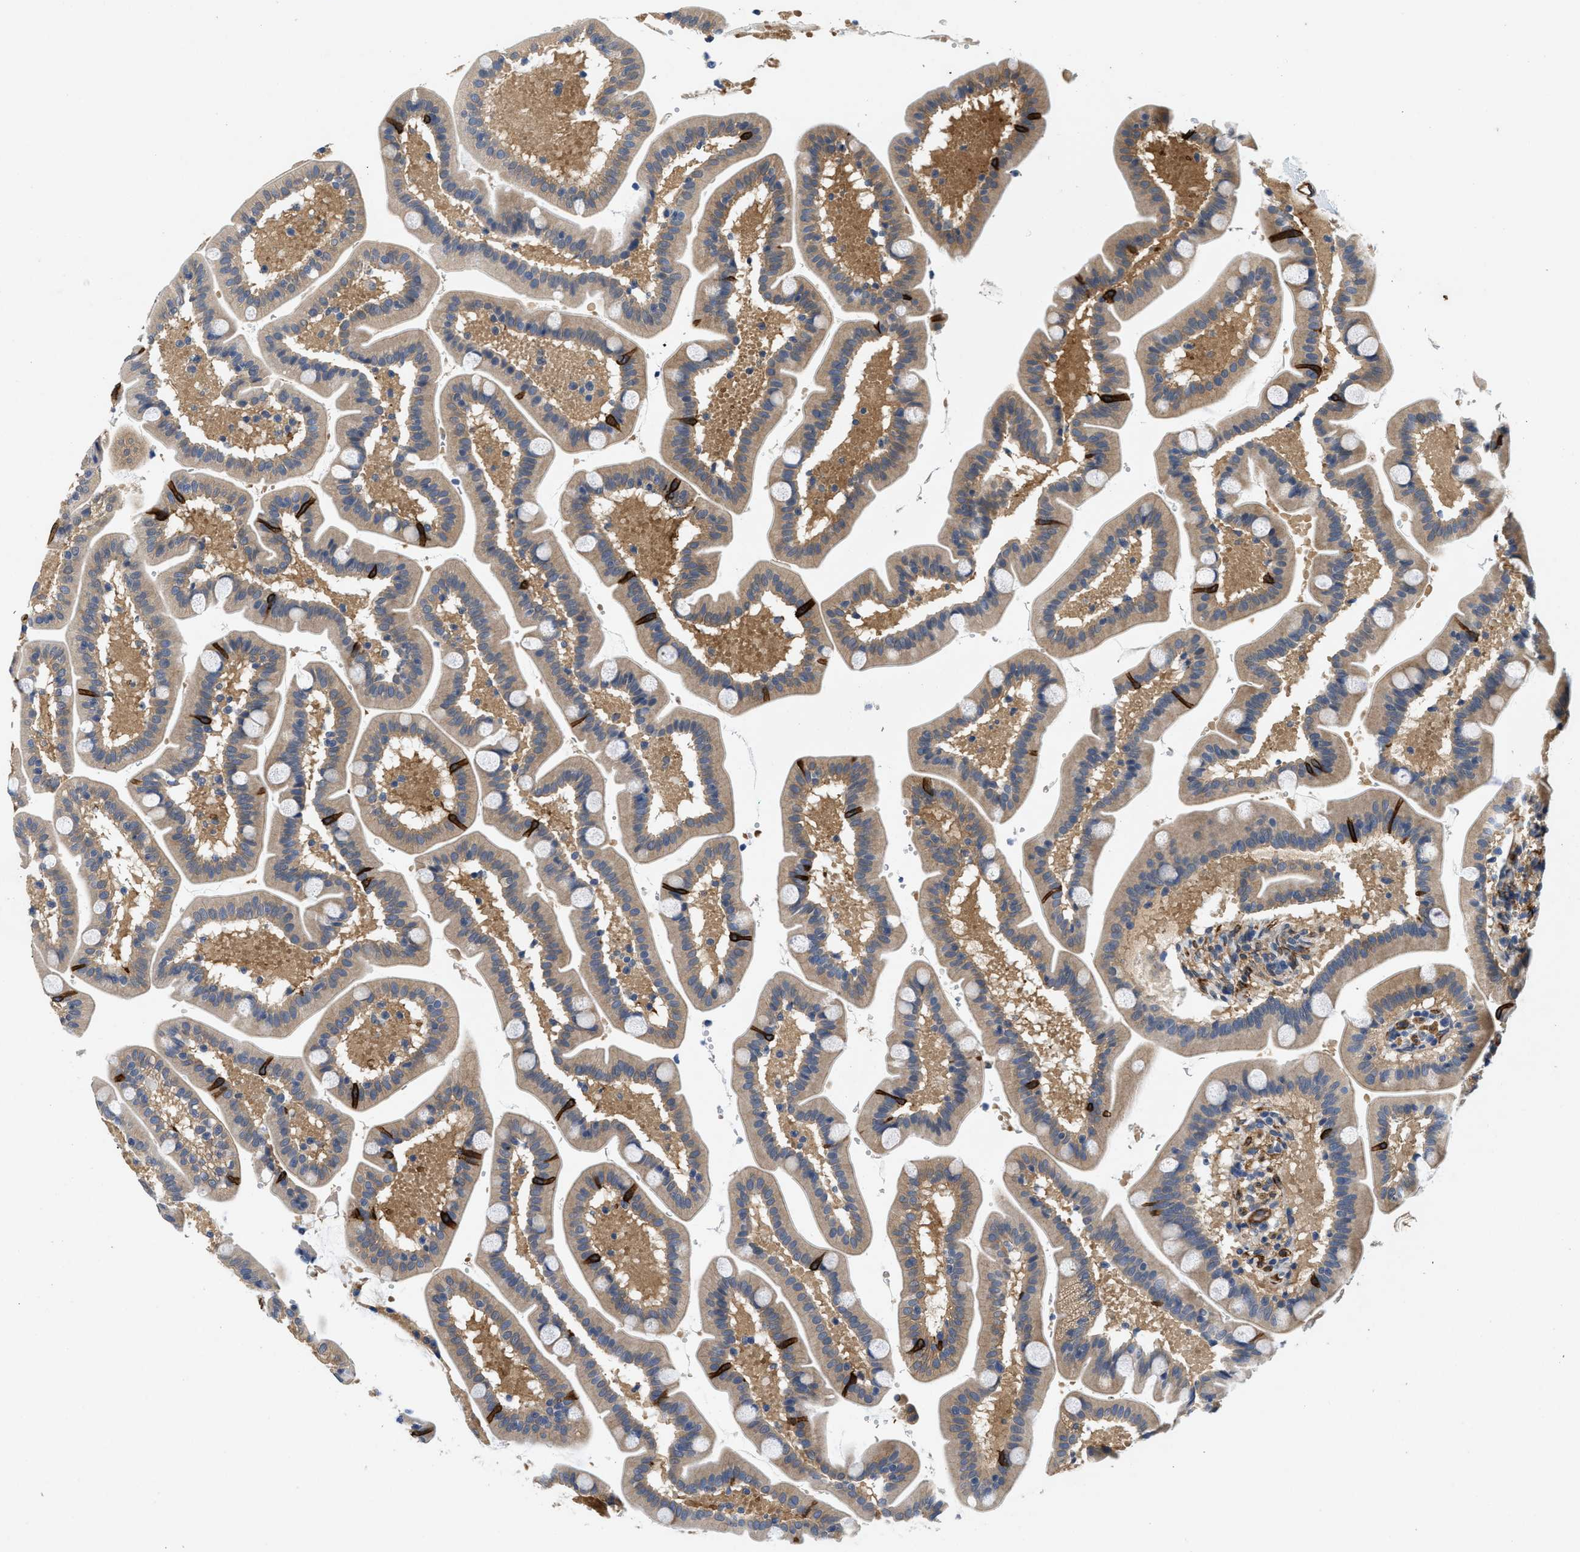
{"staining": {"intensity": "weak", "quantity": ">75%", "location": "cytoplasmic/membranous"}, "tissue": "duodenum", "cell_type": "Glandular cells", "image_type": "normal", "snomed": [{"axis": "morphology", "description": "Normal tissue, NOS"}, {"axis": "topography", "description": "Duodenum"}], "caption": "Protein staining of unremarkable duodenum displays weak cytoplasmic/membranous expression in approximately >75% of glandular cells. The protein is stained brown, and the nuclei are stained in blue (DAB IHC with brightfield microscopy, high magnification).", "gene": "RAPH1", "patient": {"sex": "male", "age": 54}}